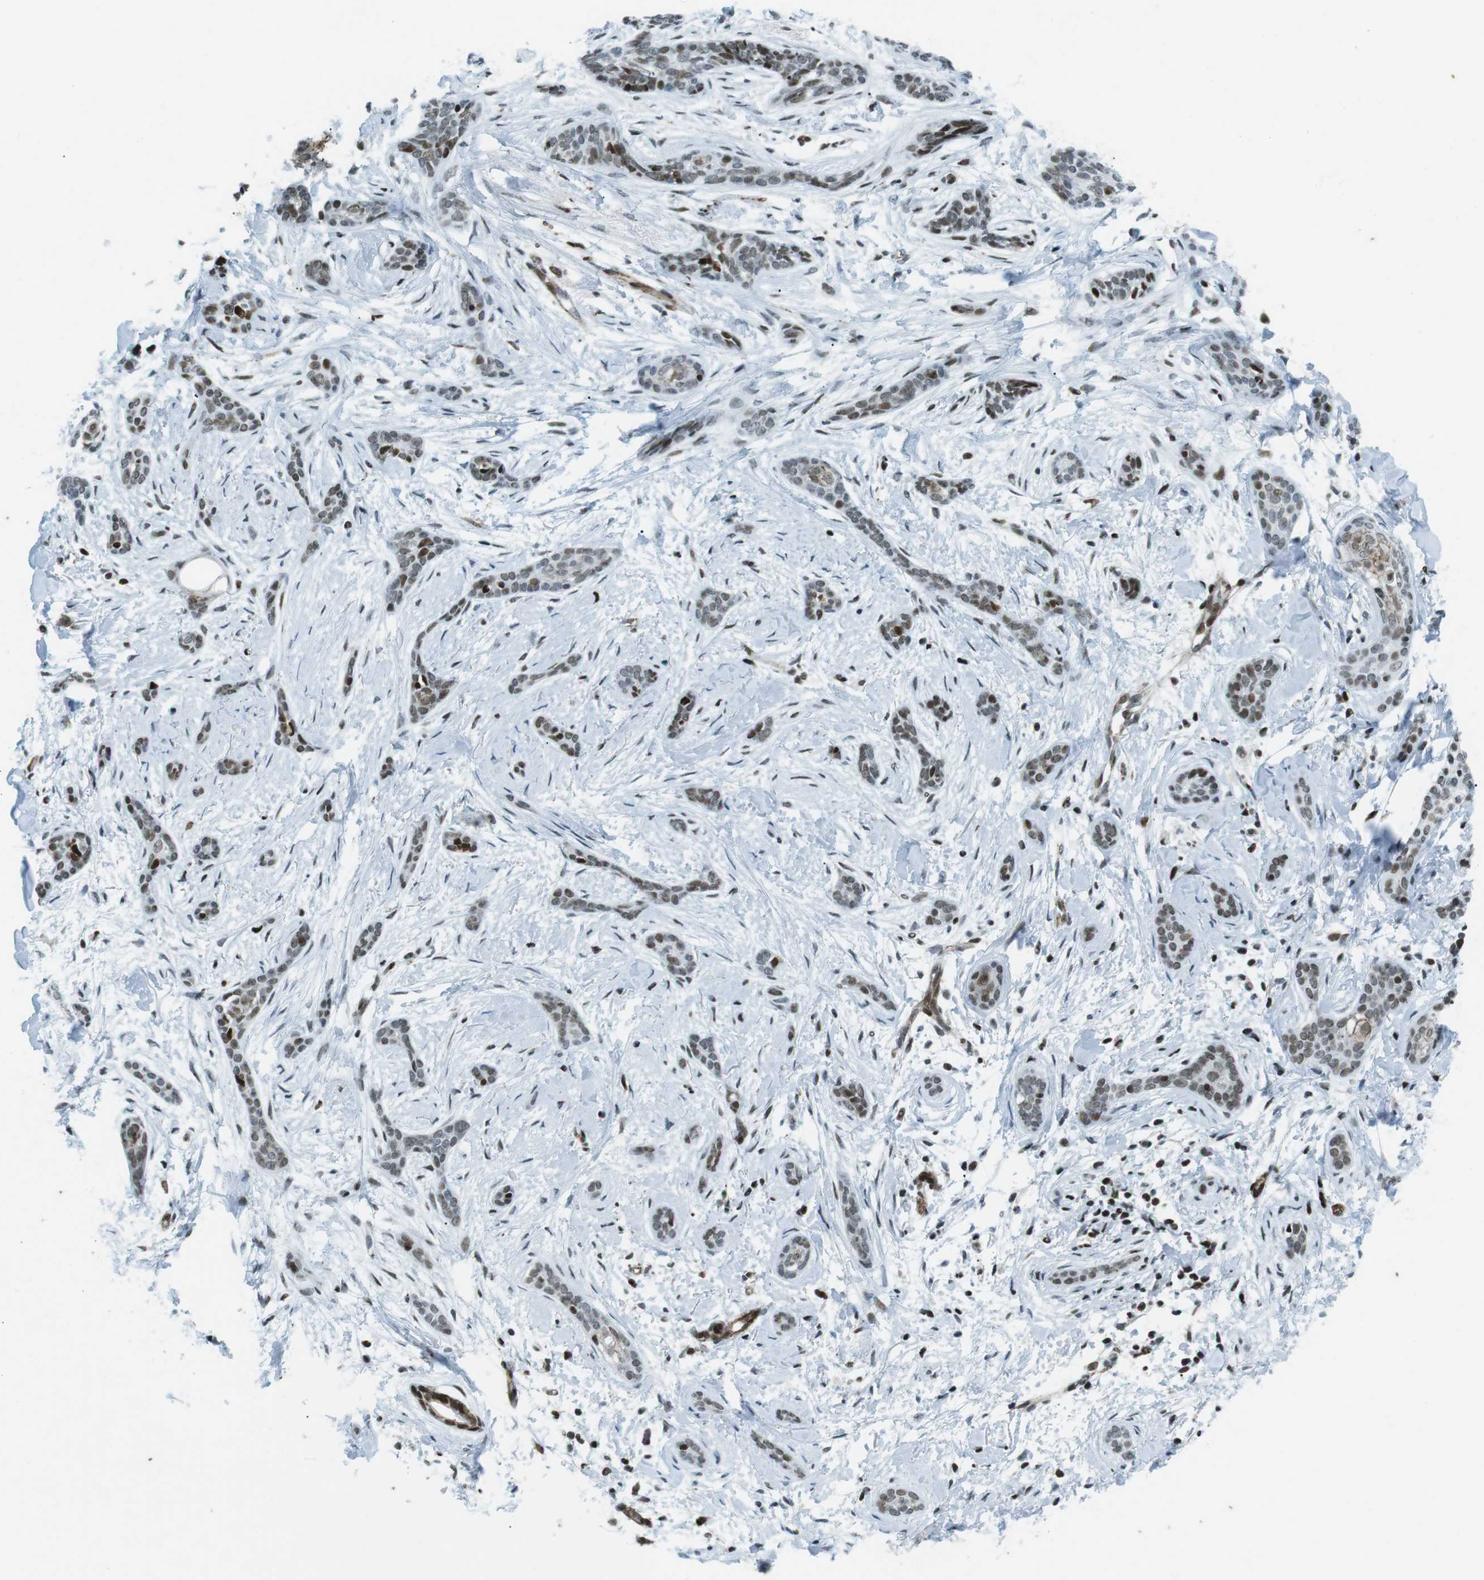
{"staining": {"intensity": "moderate", "quantity": "25%-75%", "location": "nuclear"}, "tissue": "skin cancer", "cell_type": "Tumor cells", "image_type": "cancer", "snomed": [{"axis": "morphology", "description": "Basal cell carcinoma"}, {"axis": "morphology", "description": "Adnexal tumor, benign"}, {"axis": "topography", "description": "Skin"}], "caption": "Skin benign adnexal tumor tissue displays moderate nuclear expression in approximately 25%-75% of tumor cells The staining was performed using DAB to visualize the protein expression in brown, while the nuclei were stained in blue with hematoxylin (Magnification: 20x).", "gene": "ARID1A", "patient": {"sex": "female", "age": 42}}